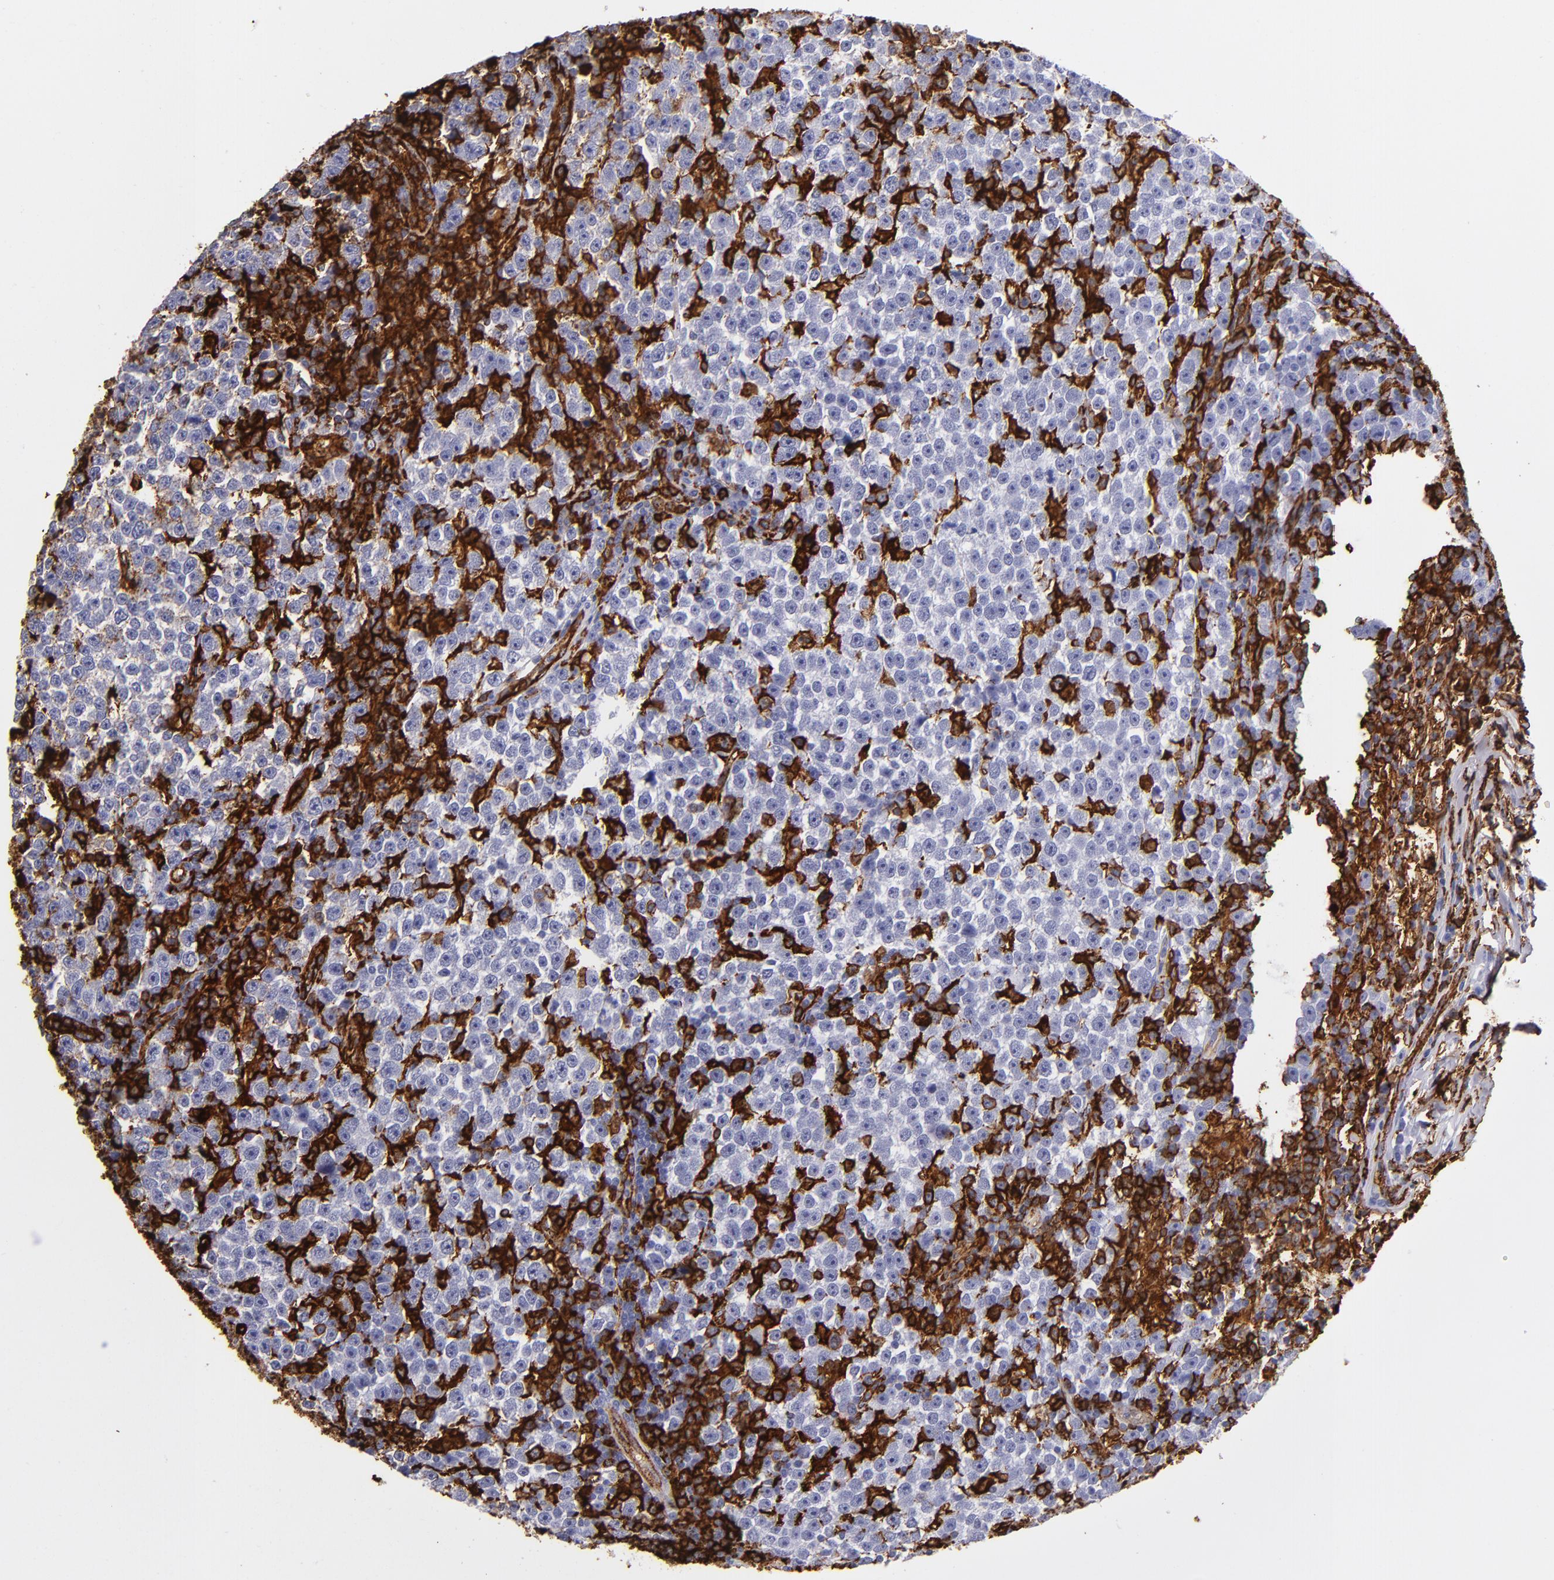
{"staining": {"intensity": "negative", "quantity": "none", "location": "none"}, "tissue": "testis cancer", "cell_type": "Tumor cells", "image_type": "cancer", "snomed": [{"axis": "morphology", "description": "Seminoma, NOS"}, {"axis": "topography", "description": "Testis"}], "caption": "Testis cancer was stained to show a protein in brown. There is no significant staining in tumor cells. The staining is performed using DAB brown chromogen with nuclei counter-stained in using hematoxylin.", "gene": "HLA-DRA", "patient": {"sex": "male", "age": 43}}